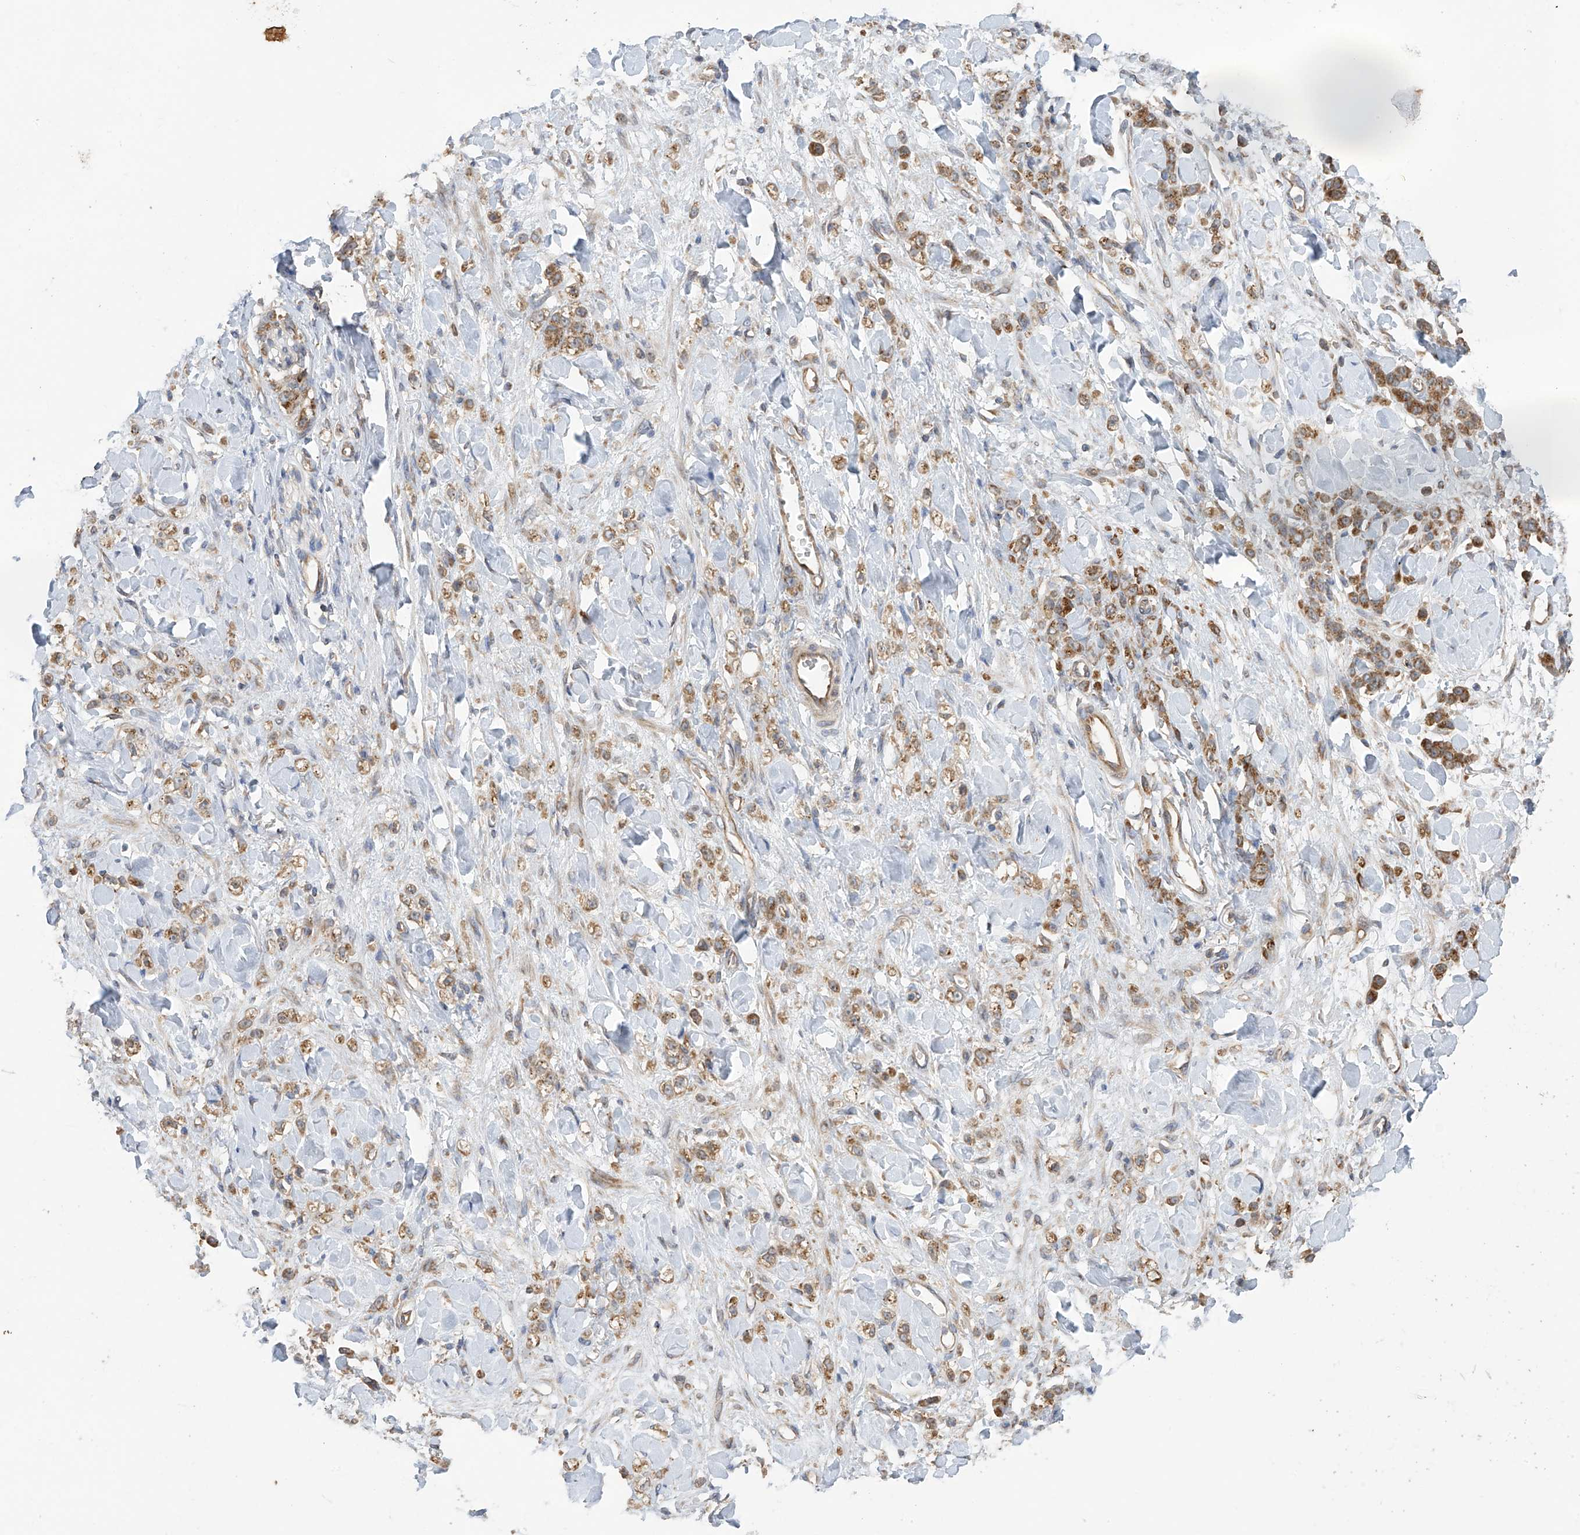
{"staining": {"intensity": "moderate", "quantity": ">75%", "location": "cytoplasmic/membranous"}, "tissue": "stomach cancer", "cell_type": "Tumor cells", "image_type": "cancer", "snomed": [{"axis": "morphology", "description": "Normal tissue, NOS"}, {"axis": "morphology", "description": "Adenocarcinoma, NOS"}, {"axis": "topography", "description": "Stomach"}], "caption": "A brown stain labels moderate cytoplasmic/membranous expression of a protein in human stomach cancer tumor cells.", "gene": "PNPT1", "patient": {"sex": "male", "age": 82}}